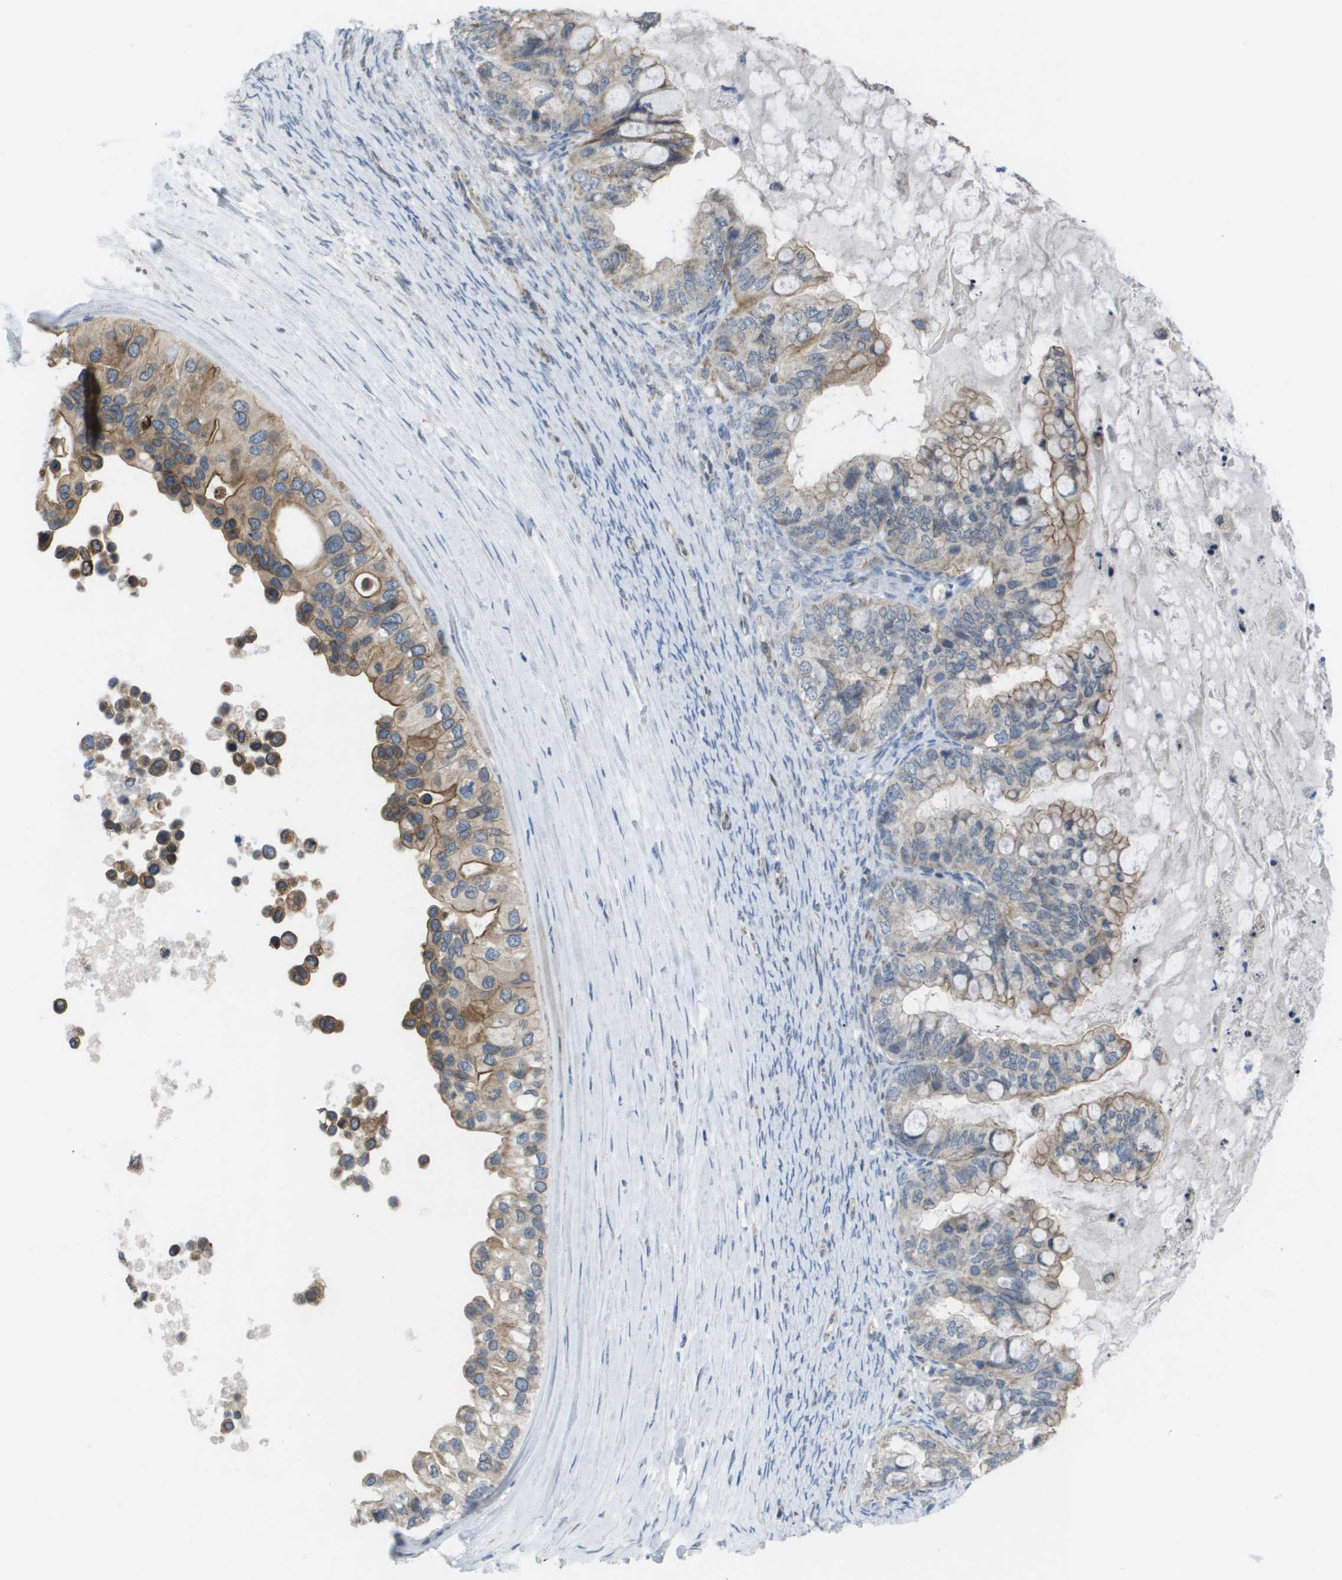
{"staining": {"intensity": "moderate", "quantity": "25%-75%", "location": "cytoplasmic/membranous"}, "tissue": "ovarian cancer", "cell_type": "Tumor cells", "image_type": "cancer", "snomed": [{"axis": "morphology", "description": "Cystadenocarcinoma, mucinous, NOS"}, {"axis": "topography", "description": "Ovary"}], "caption": "This photomicrograph shows immunohistochemistry staining of ovarian mucinous cystadenocarcinoma, with medium moderate cytoplasmic/membranous expression in about 25%-75% of tumor cells.", "gene": "TMEM223", "patient": {"sex": "female", "age": 80}}